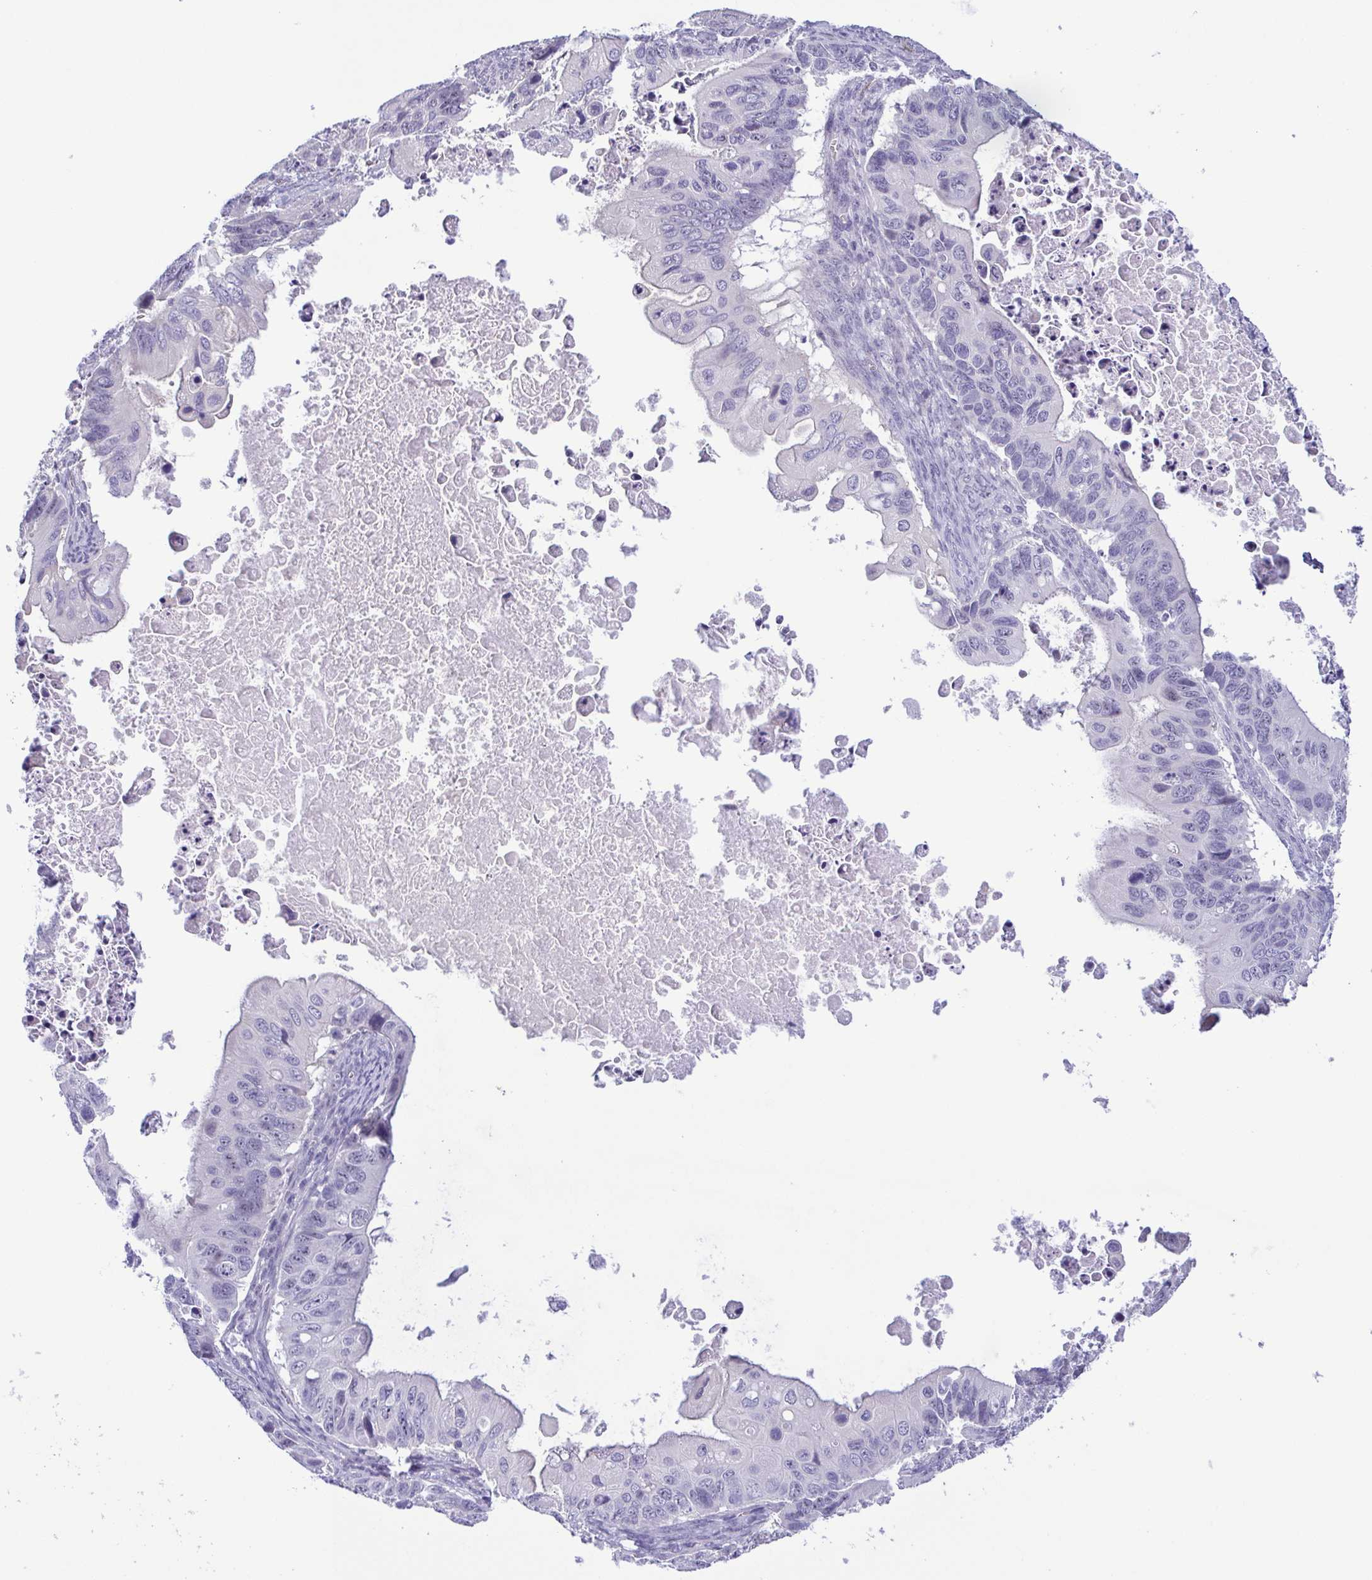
{"staining": {"intensity": "negative", "quantity": "none", "location": "none"}, "tissue": "ovarian cancer", "cell_type": "Tumor cells", "image_type": "cancer", "snomed": [{"axis": "morphology", "description": "Cystadenocarcinoma, mucinous, NOS"}, {"axis": "topography", "description": "Ovary"}], "caption": "Ovarian cancer (mucinous cystadenocarcinoma) stained for a protein using immunohistochemistry demonstrates no expression tumor cells.", "gene": "MYL7", "patient": {"sex": "female", "age": 64}}